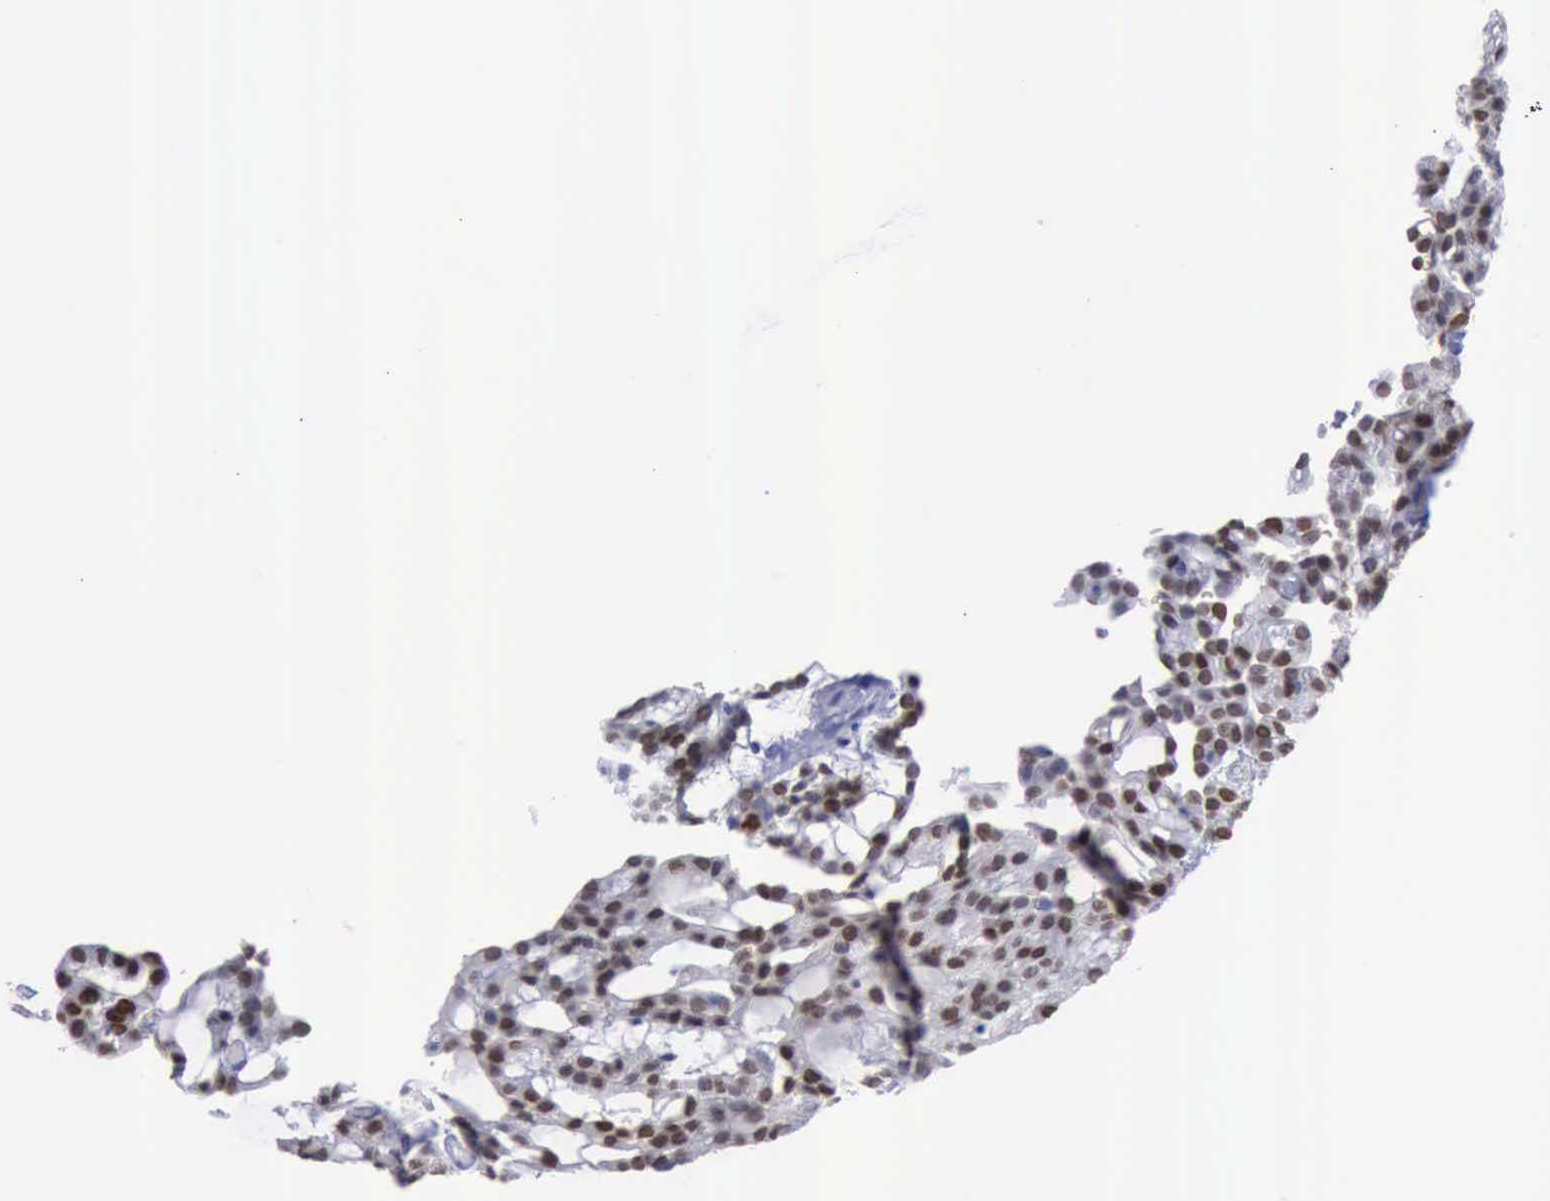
{"staining": {"intensity": "strong", "quantity": ">75%", "location": "nuclear"}, "tissue": "renal cancer", "cell_type": "Tumor cells", "image_type": "cancer", "snomed": [{"axis": "morphology", "description": "Adenocarcinoma, NOS"}, {"axis": "topography", "description": "Kidney"}], "caption": "A high amount of strong nuclear expression is present in approximately >75% of tumor cells in renal cancer tissue.", "gene": "SATB2", "patient": {"sex": "male", "age": 63}}